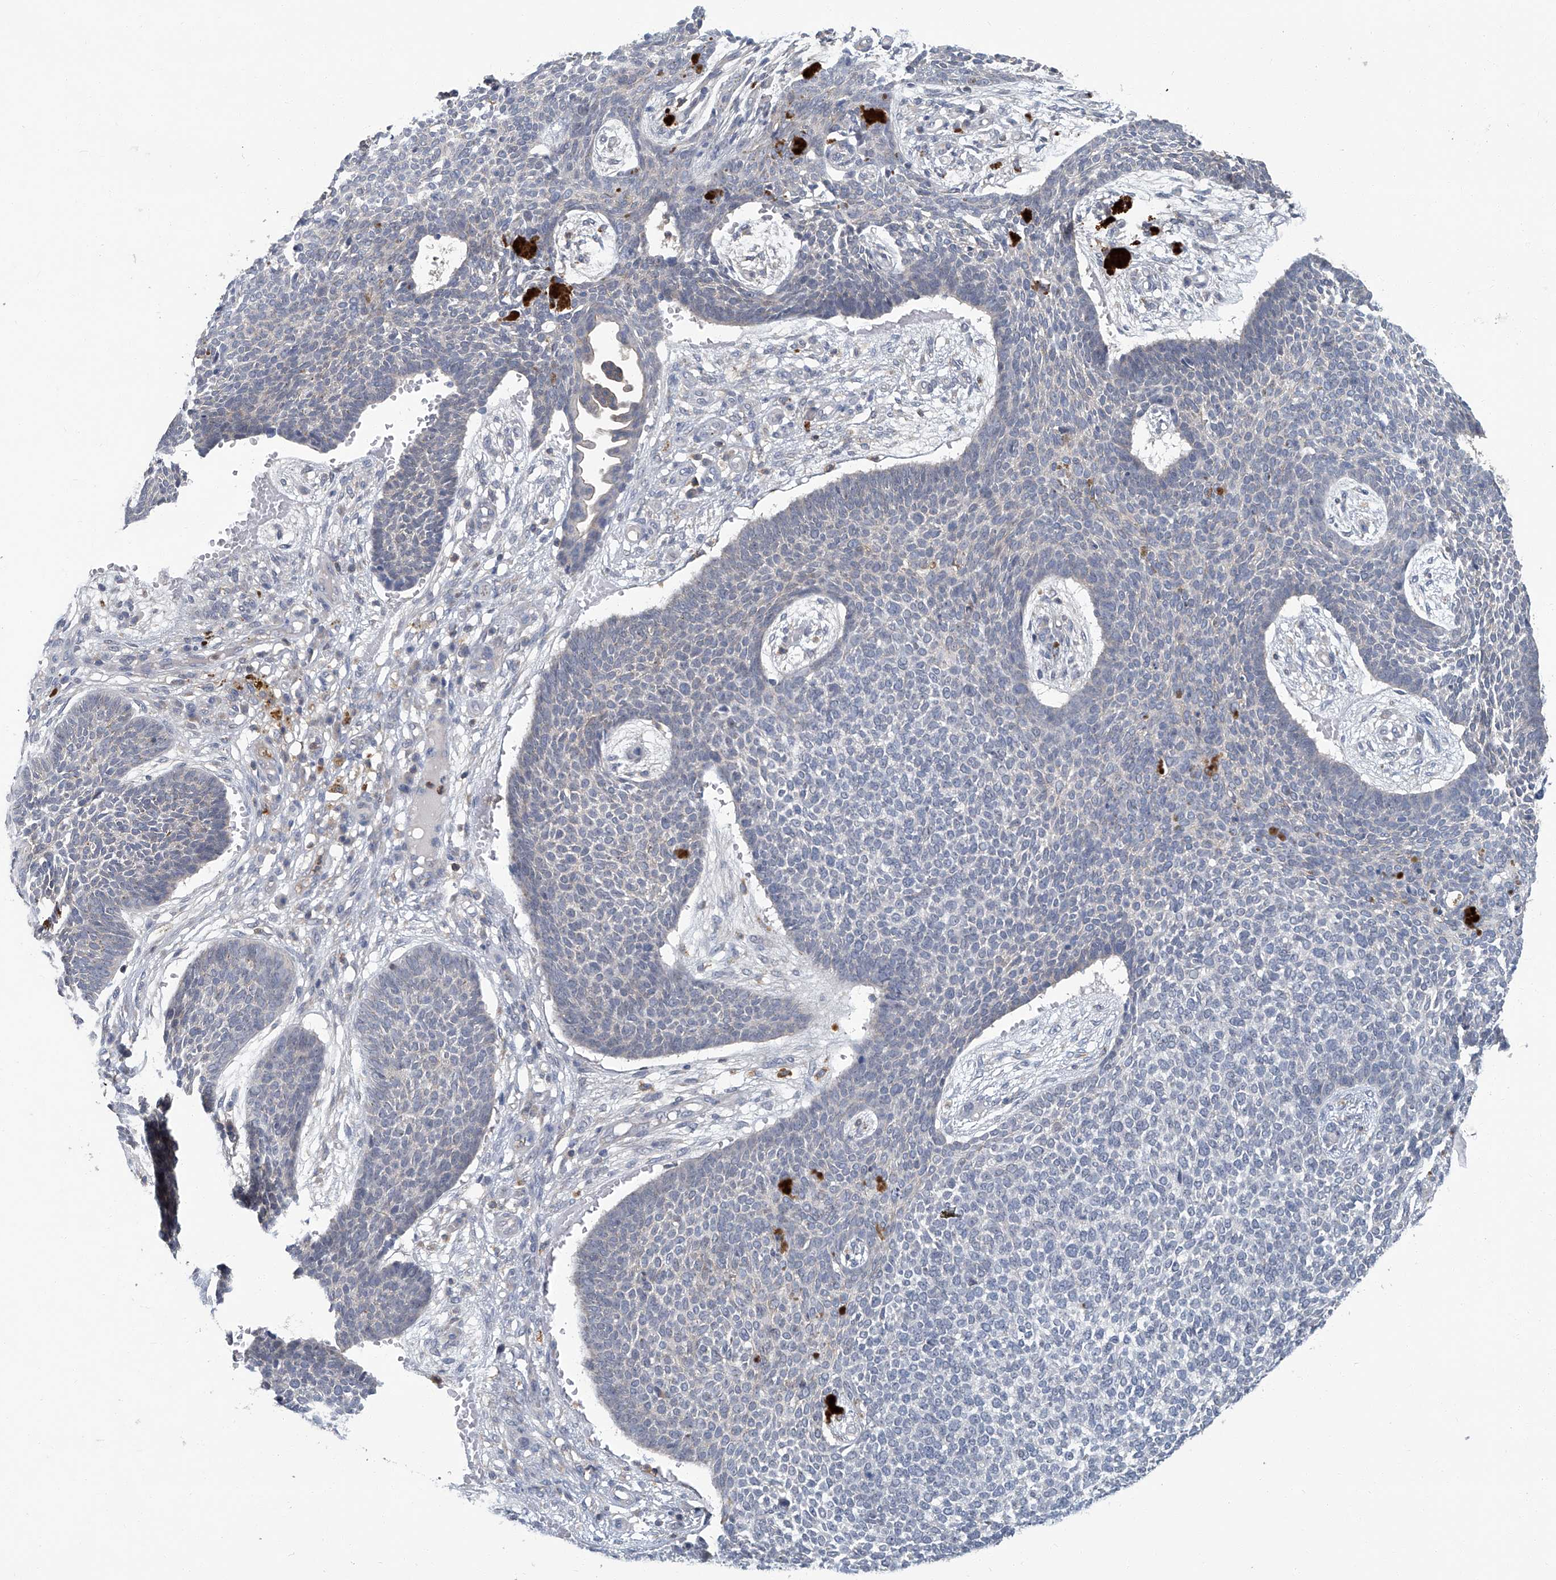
{"staining": {"intensity": "negative", "quantity": "none", "location": "none"}, "tissue": "skin cancer", "cell_type": "Tumor cells", "image_type": "cancer", "snomed": [{"axis": "morphology", "description": "Basal cell carcinoma"}, {"axis": "topography", "description": "Skin"}], "caption": "A histopathology image of skin basal cell carcinoma stained for a protein displays no brown staining in tumor cells.", "gene": "AKNAD1", "patient": {"sex": "female", "age": 84}}